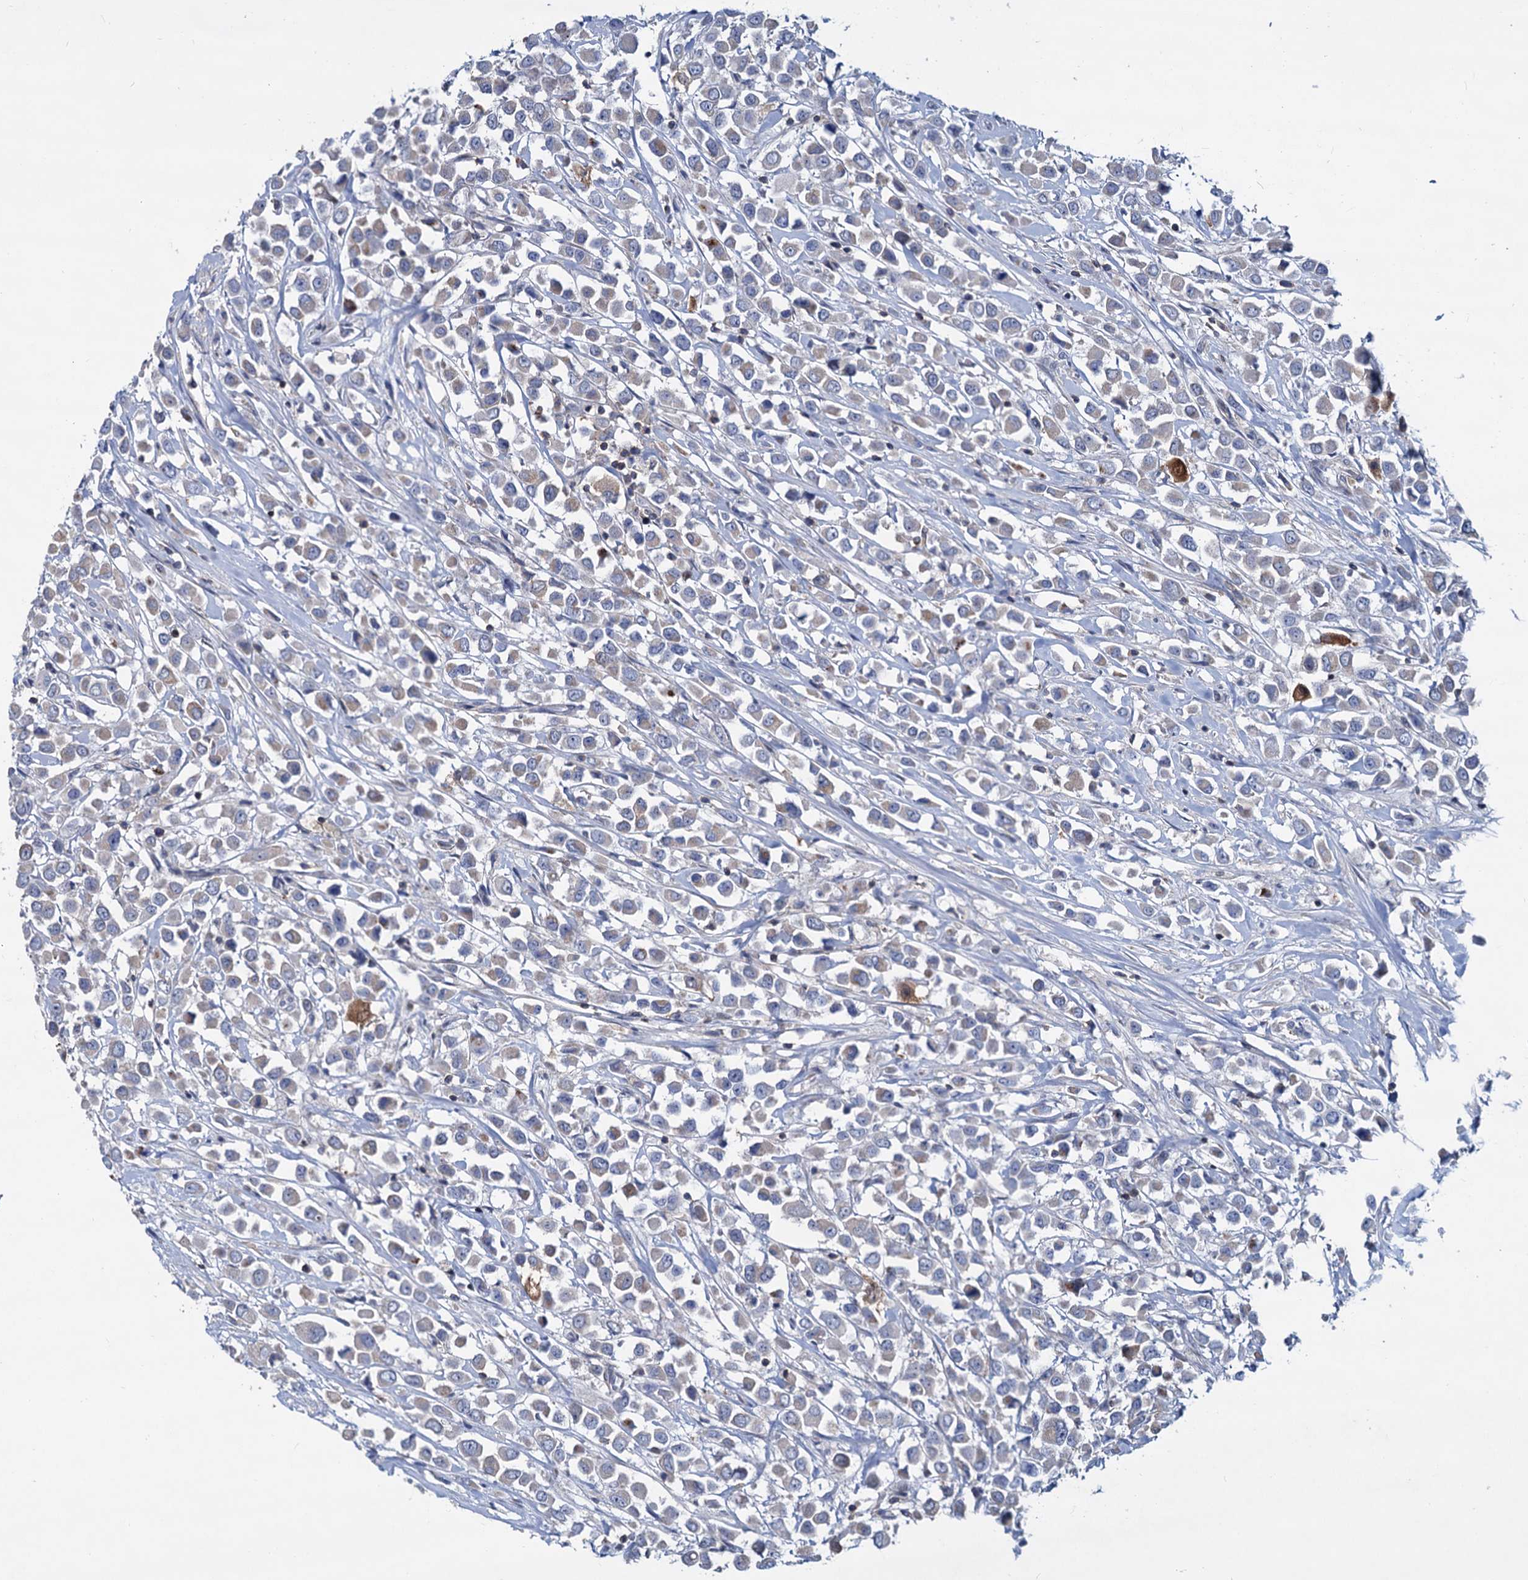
{"staining": {"intensity": "weak", "quantity": "25%-75%", "location": "cytoplasmic/membranous"}, "tissue": "breast cancer", "cell_type": "Tumor cells", "image_type": "cancer", "snomed": [{"axis": "morphology", "description": "Duct carcinoma"}, {"axis": "topography", "description": "Breast"}], "caption": "Protein analysis of breast invasive ductal carcinoma tissue shows weak cytoplasmic/membranous expression in approximately 25%-75% of tumor cells.", "gene": "LRCH4", "patient": {"sex": "female", "age": 61}}